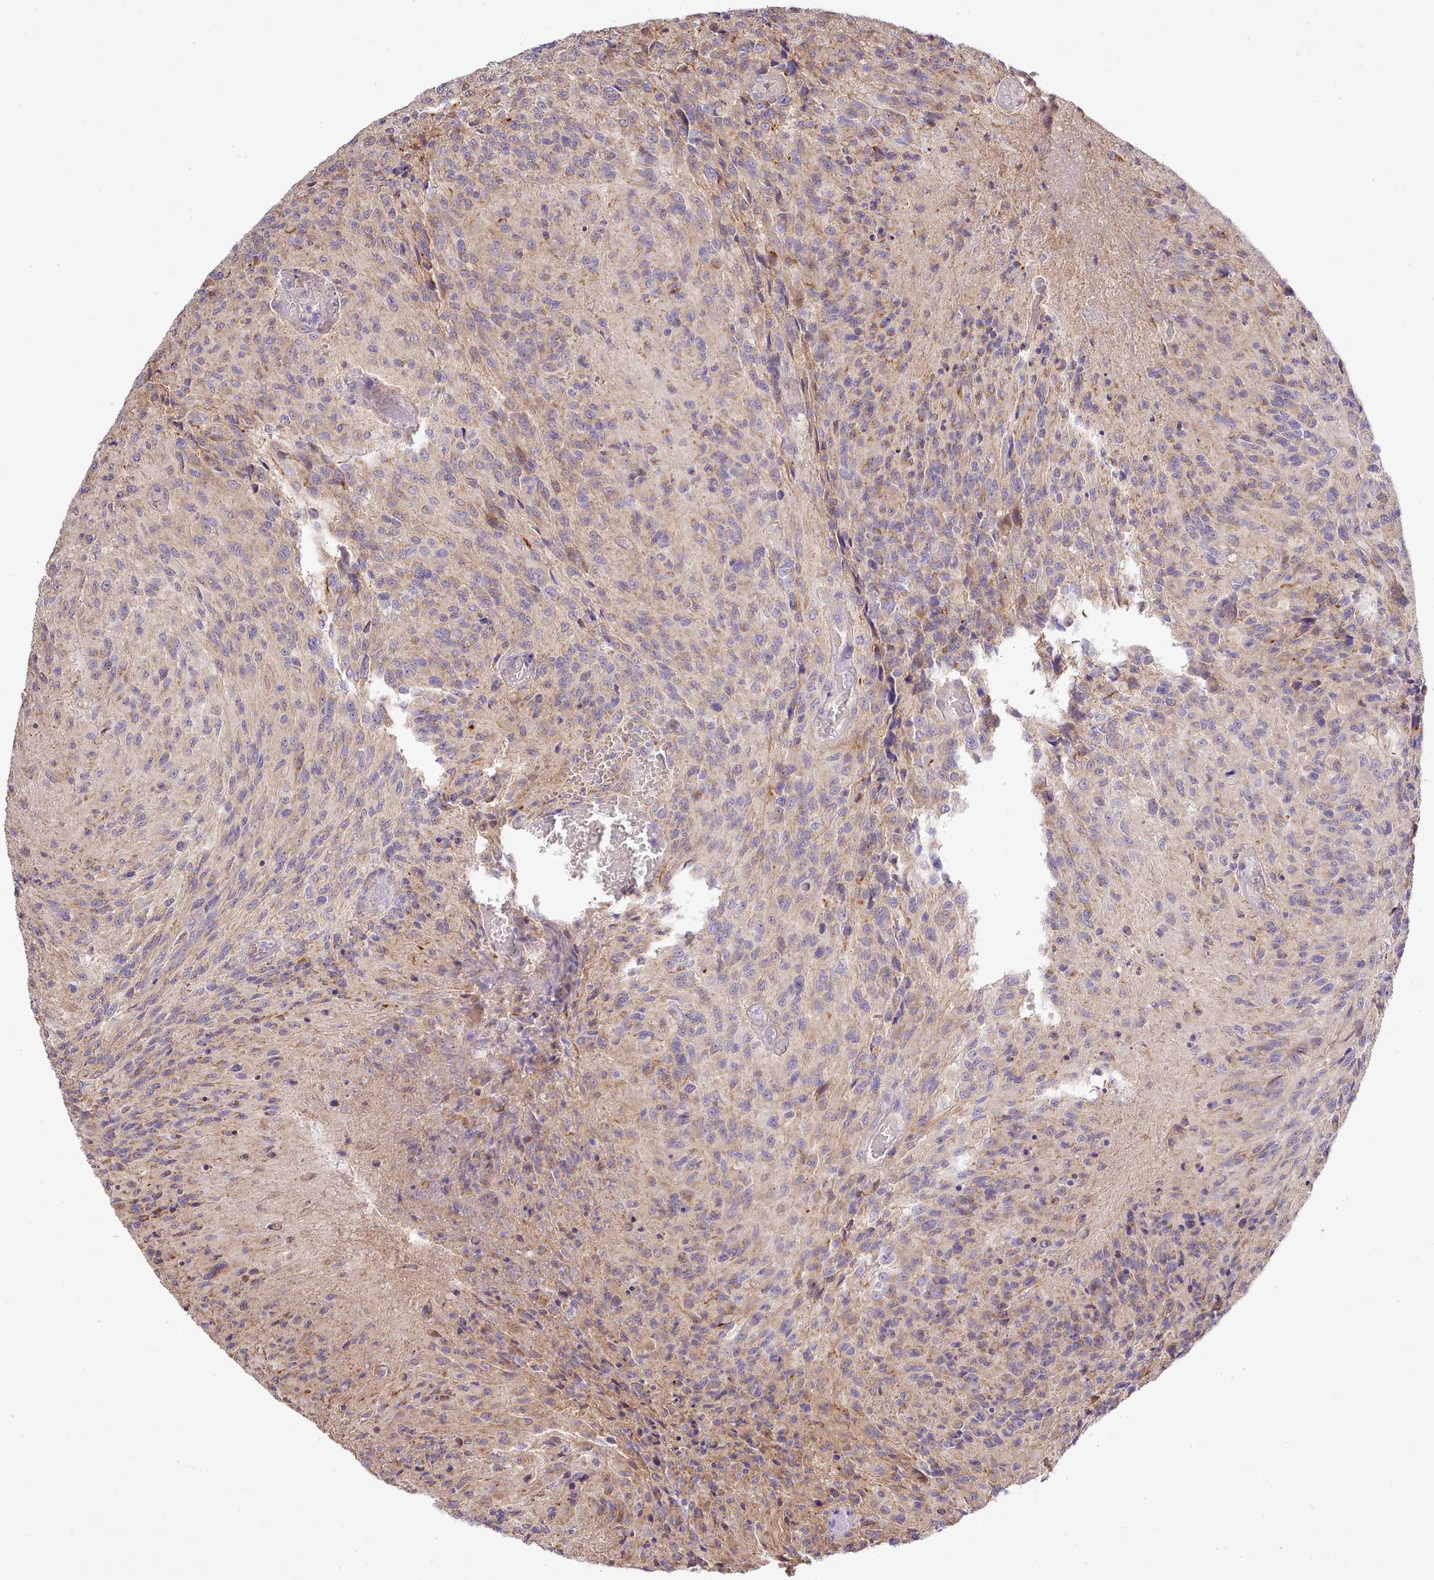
{"staining": {"intensity": "weak", "quantity": "<25%", "location": "cytoplasmic/membranous"}, "tissue": "glioma", "cell_type": "Tumor cells", "image_type": "cancer", "snomed": [{"axis": "morphology", "description": "Normal tissue, NOS"}, {"axis": "morphology", "description": "Glioma, malignant, High grade"}, {"axis": "topography", "description": "Cerebral cortex"}], "caption": "Immunohistochemistry image of high-grade glioma (malignant) stained for a protein (brown), which shows no expression in tumor cells. (DAB (3,3'-diaminobenzidine) immunohistochemistry (IHC), high magnification).", "gene": "ARL2BP", "patient": {"sex": "male", "age": 56}}